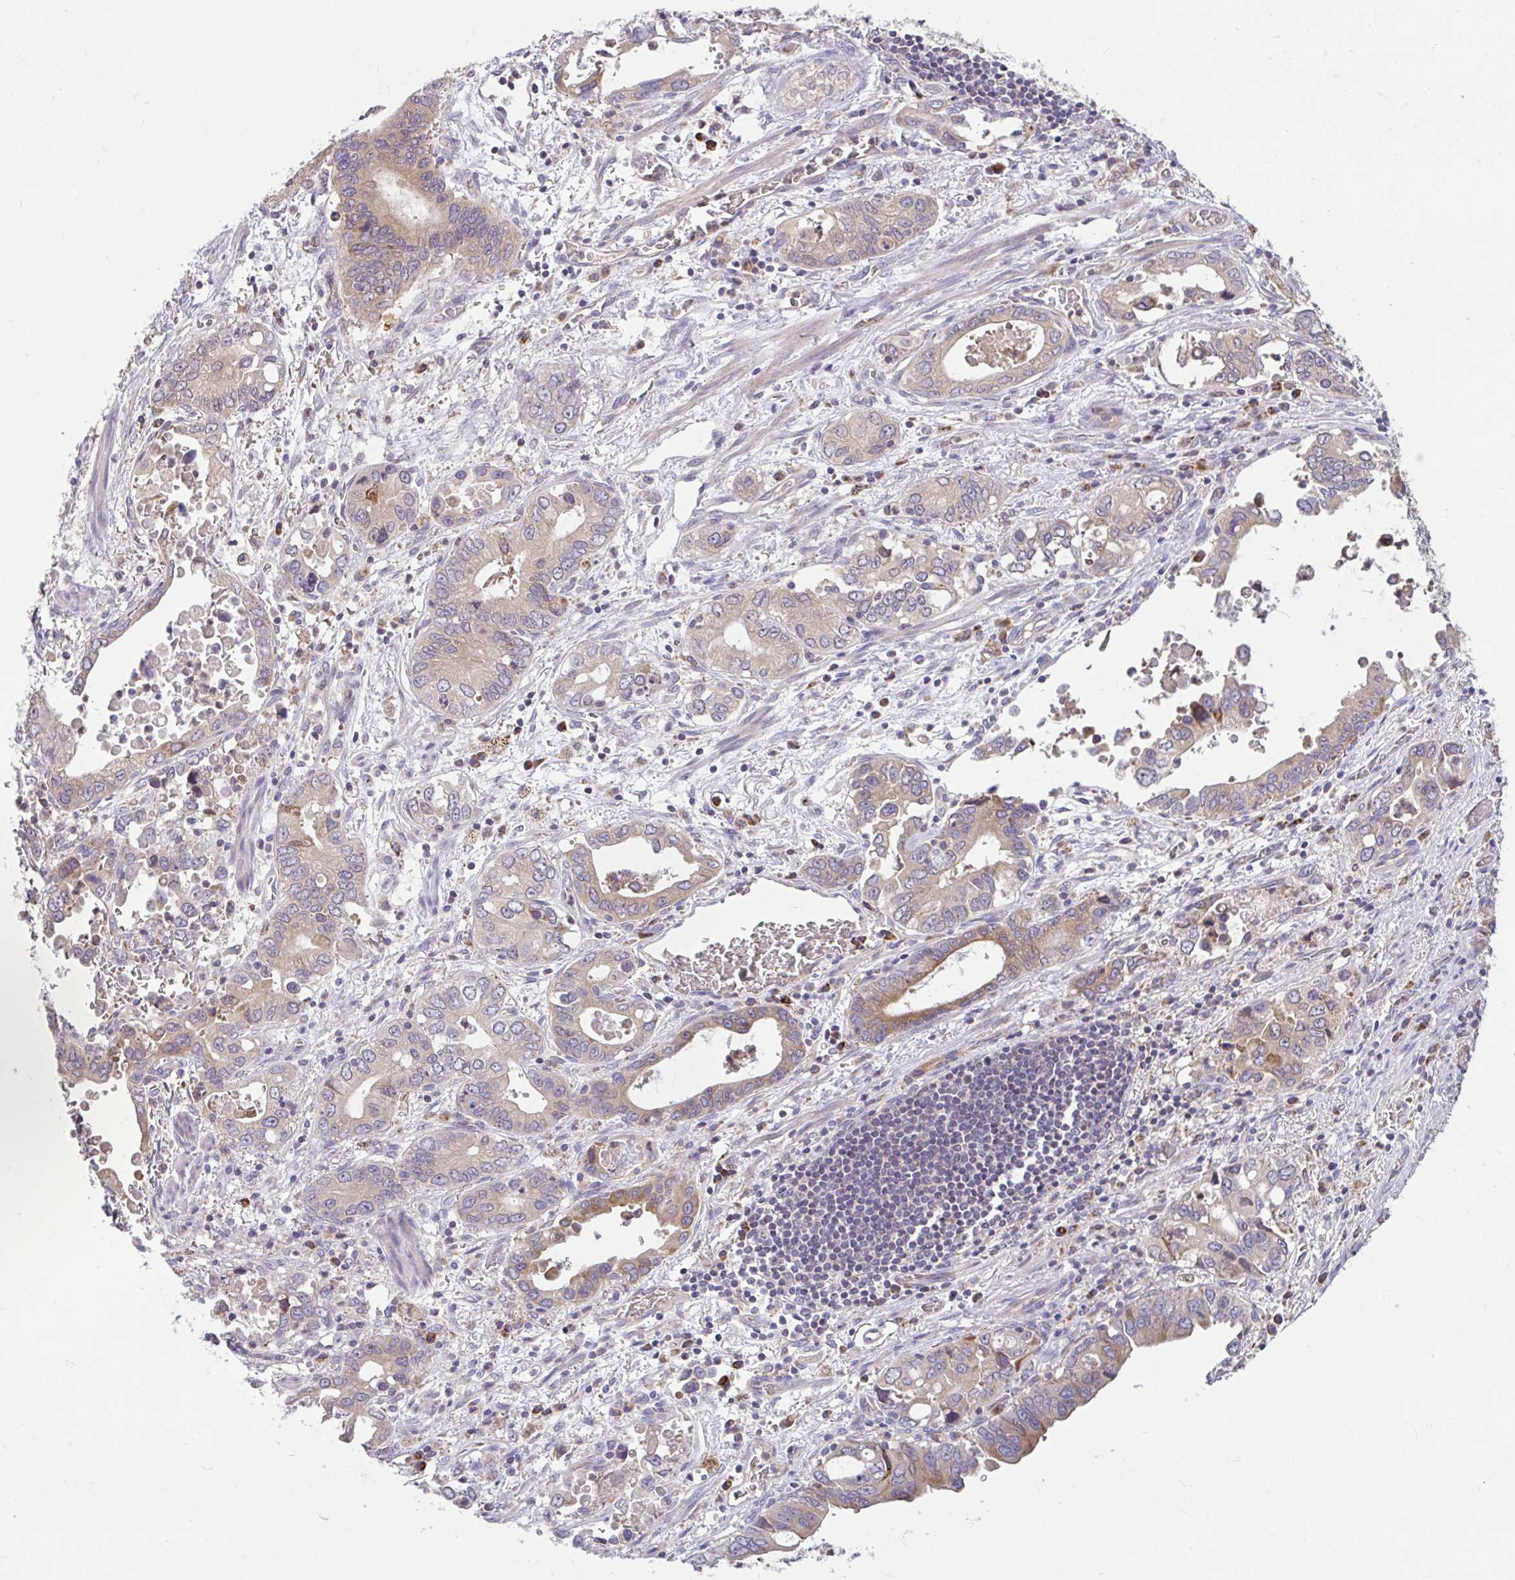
{"staining": {"intensity": "moderate", "quantity": "<25%", "location": "cytoplasmic/membranous"}, "tissue": "stomach cancer", "cell_type": "Tumor cells", "image_type": "cancer", "snomed": [{"axis": "morphology", "description": "Adenocarcinoma, NOS"}, {"axis": "topography", "description": "Stomach, upper"}], "caption": "About <25% of tumor cells in human stomach cancer (adenocarcinoma) display moderate cytoplasmic/membranous protein positivity as visualized by brown immunohistochemical staining.", "gene": "RALBP1", "patient": {"sex": "male", "age": 74}}